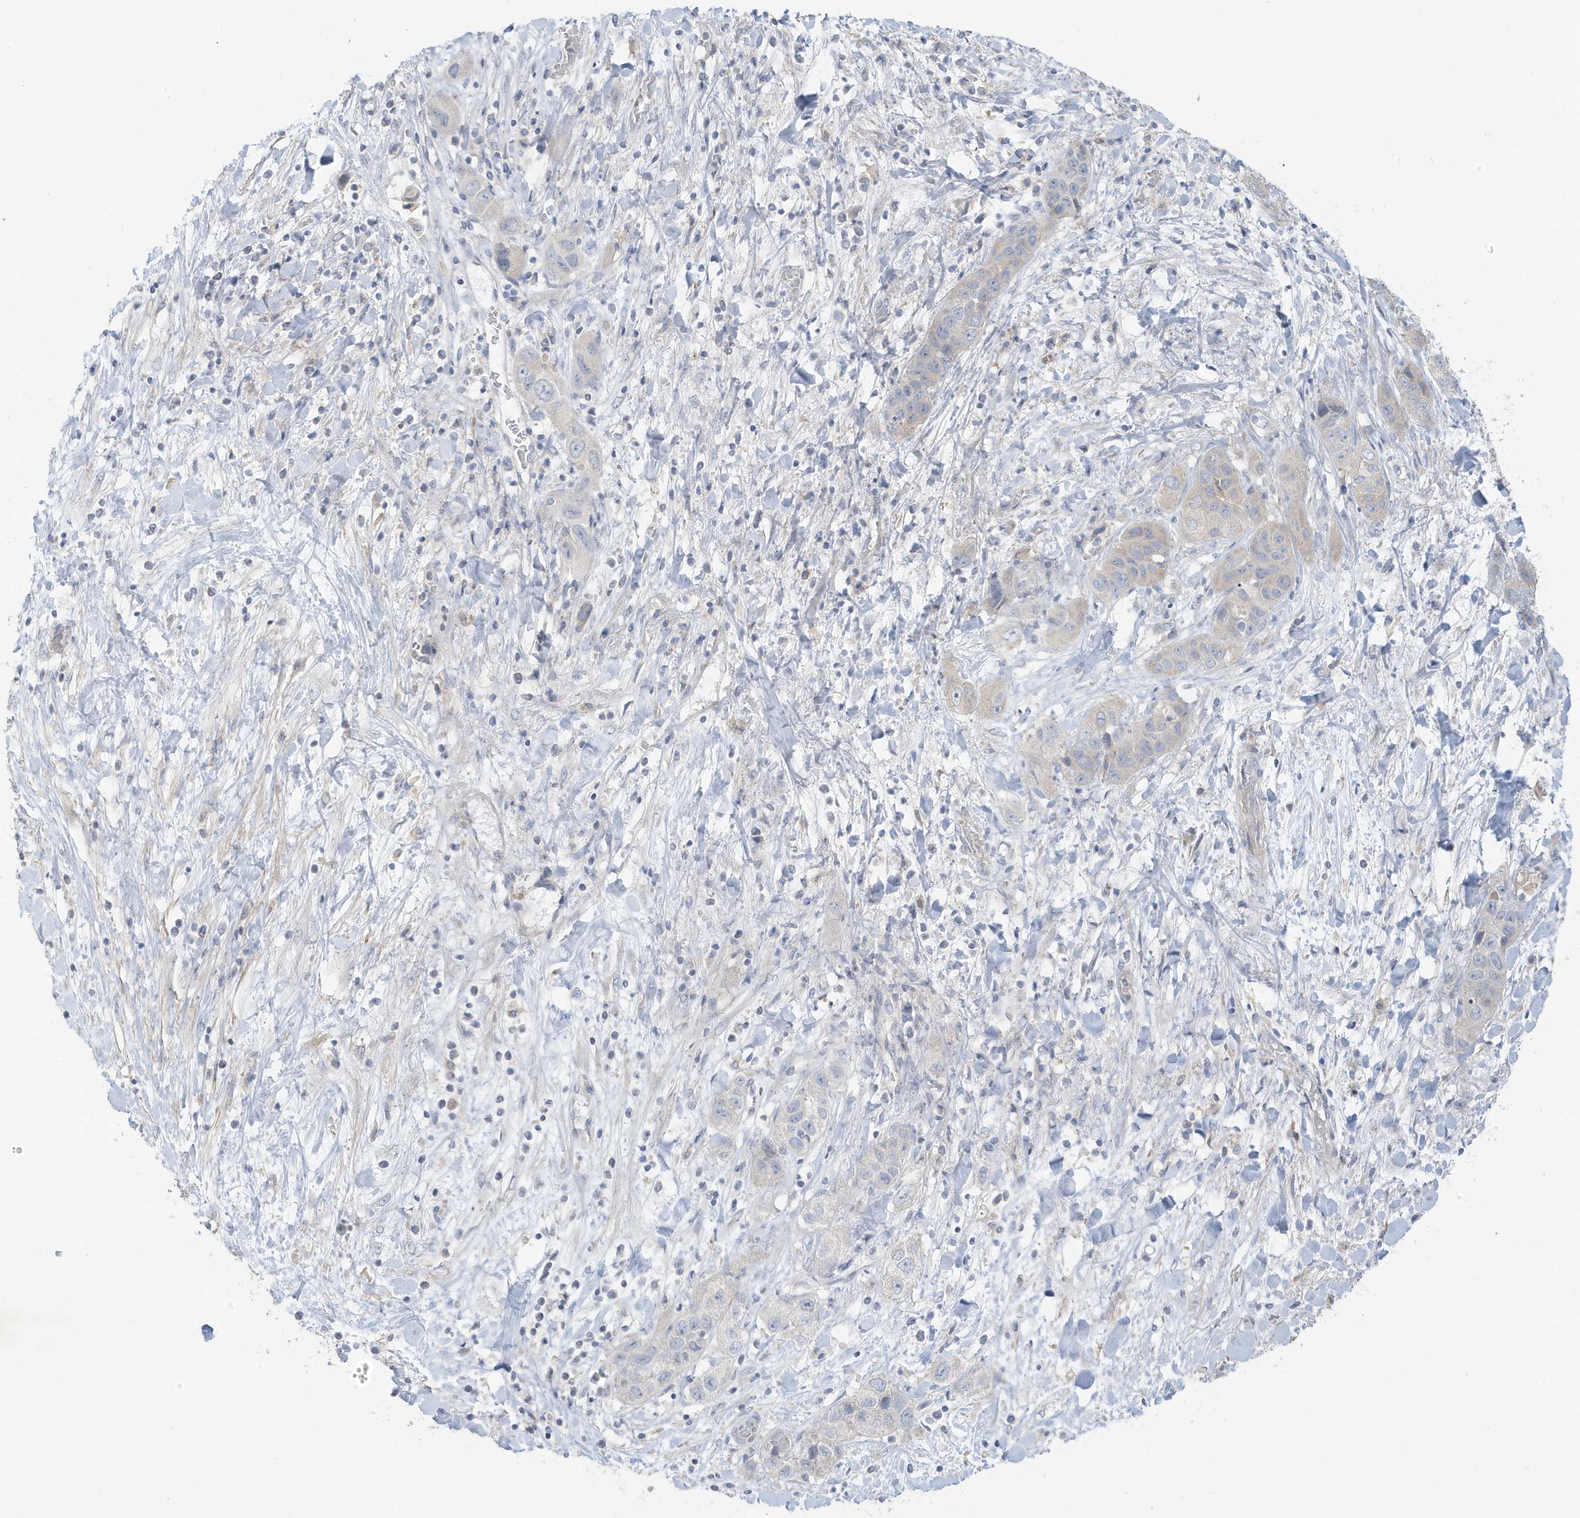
{"staining": {"intensity": "negative", "quantity": "none", "location": "none"}, "tissue": "liver cancer", "cell_type": "Tumor cells", "image_type": "cancer", "snomed": [{"axis": "morphology", "description": "Cholangiocarcinoma"}, {"axis": "topography", "description": "Liver"}], "caption": "Protein analysis of liver cholangiocarcinoma reveals no significant positivity in tumor cells.", "gene": "ATP13A5", "patient": {"sex": "female", "age": 52}}